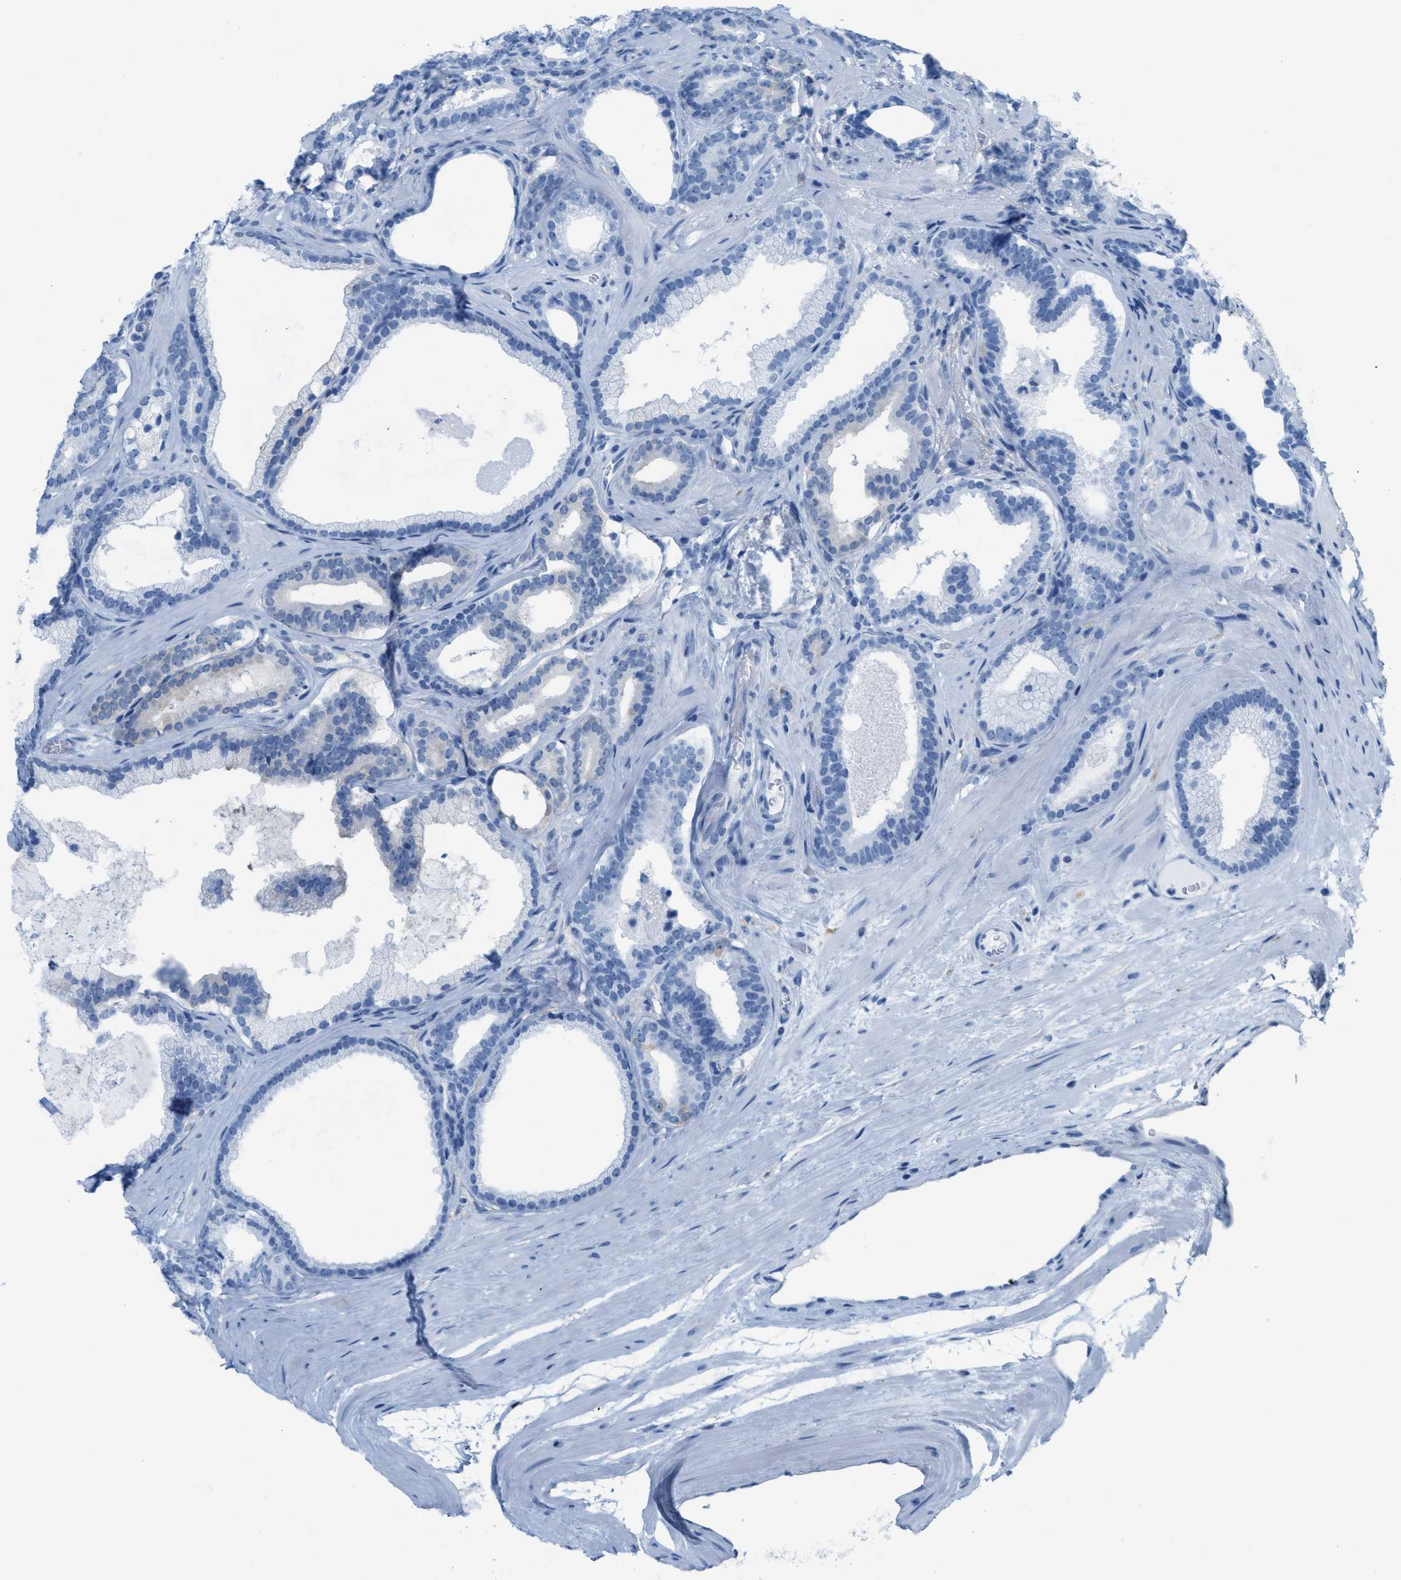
{"staining": {"intensity": "negative", "quantity": "none", "location": "none"}, "tissue": "prostate cancer", "cell_type": "Tumor cells", "image_type": "cancer", "snomed": [{"axis": "morphology", "description": "Adenocarcinoma, High grade"}, {"axis": "topography", "description": "Prostate"}], "caption": "IHC micrograph of neoplastic tissue: prostate cancer stained with DAB (3,3'-diaminobenzidine) displays no significant protein positivity in tumor cells.", "gene": "ASGR1", "patient": {"sex": "male", "age": 60}}